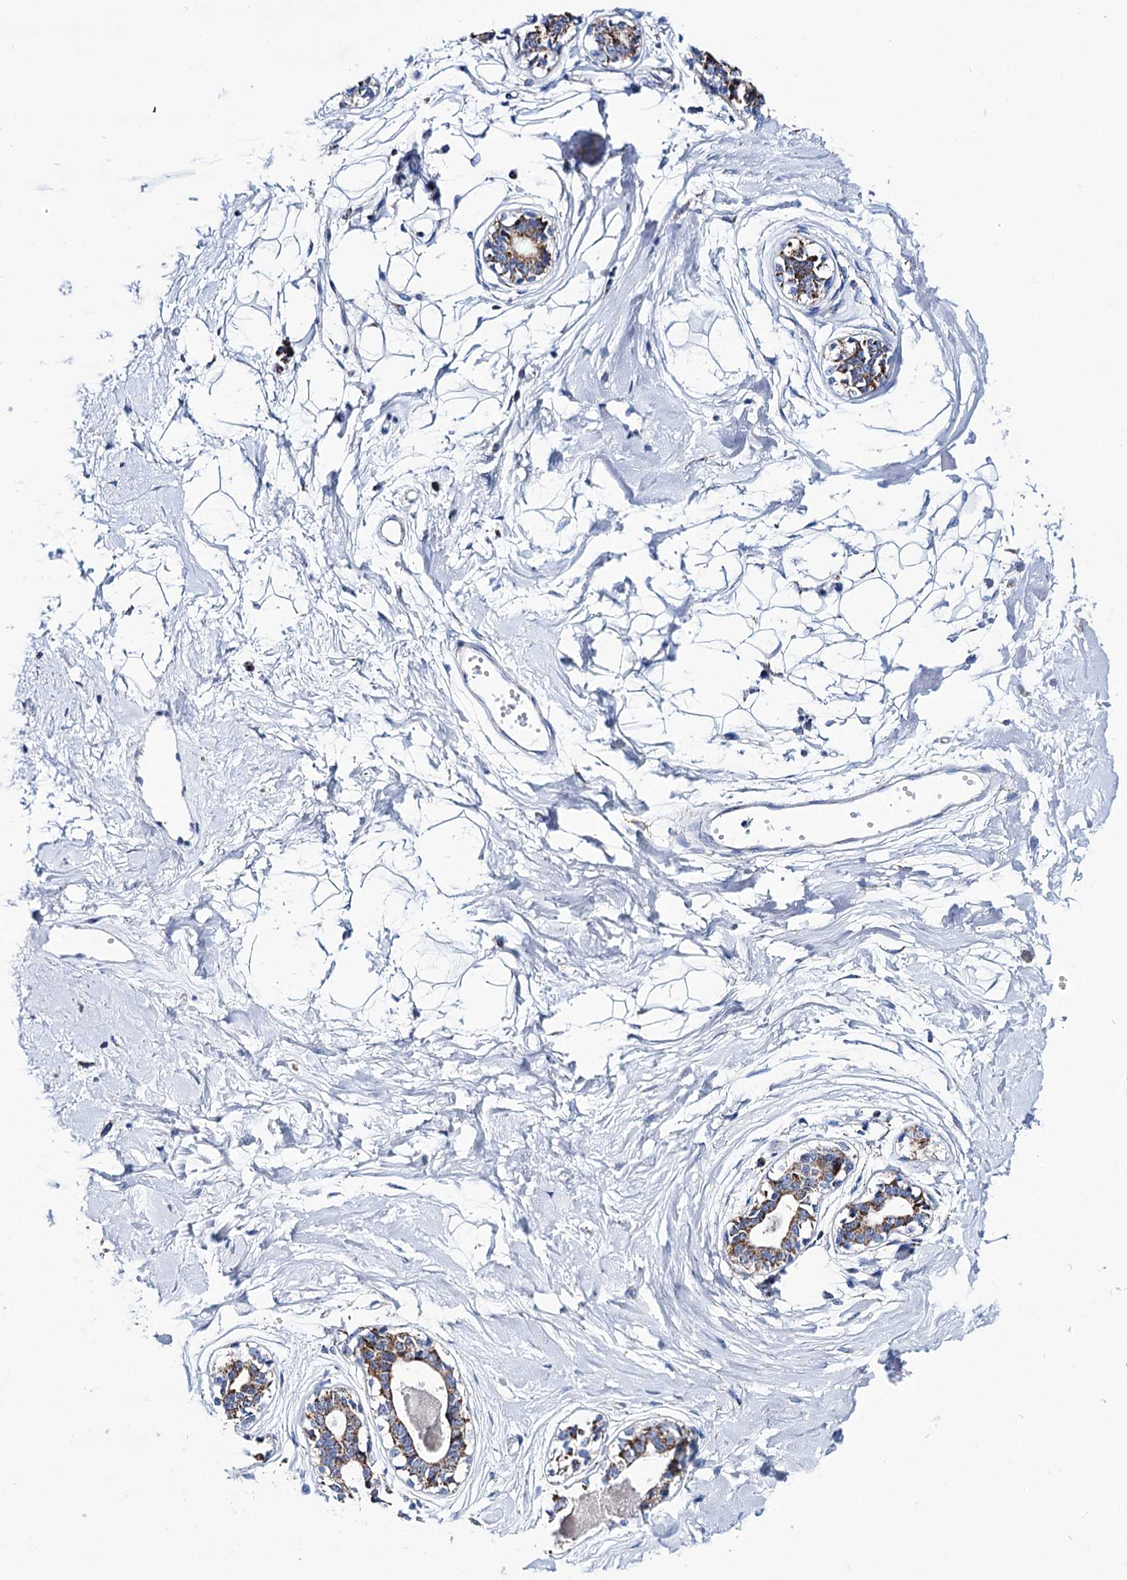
{"staining": {"intensity": "negative", "quantity": "none", "location": "none"}, "tissue": "breast", "cell_type": "Adipocytes", "image_type": "normal", "snomed": [{"axis": "morphology", "description": "Normal tissue, NOS"}, {"axis": "topography", "description": "Breast"}], "caption": "Adipocytes are negative for brown protein staining in normal breast. (DAB IHC, high magnification).", "gene": "UBASH3B", "patient": {"sex": "female", "age": 45}}